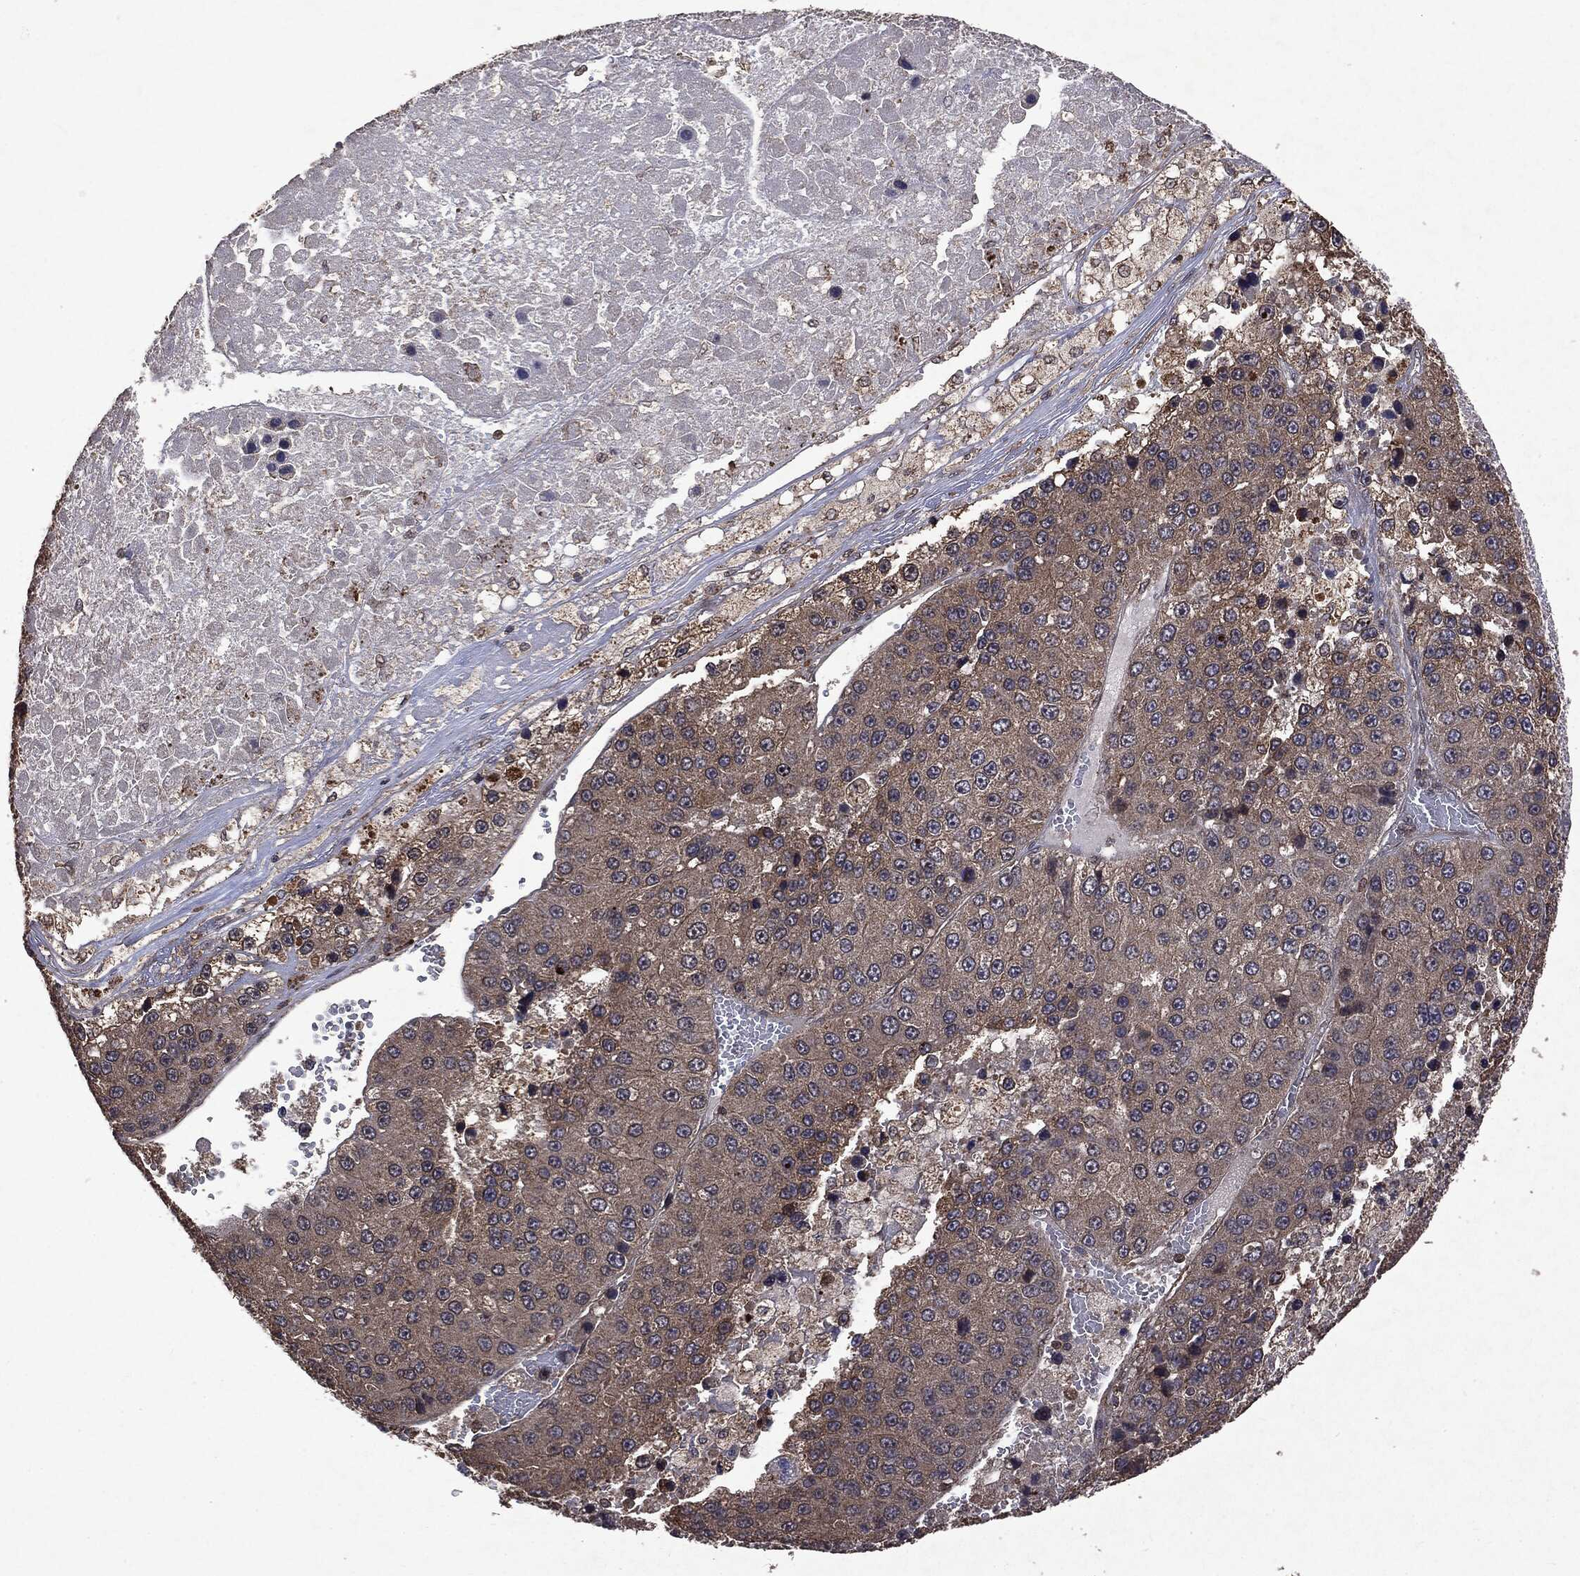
{"staining": {"intensity": "weak", "quantity": "25%-75%", "location": "cytoplasmic/membranous"}, "tissue": "liver cancer", "cell_type": "Tumor cells", "image_type": "cancer", "snomed": [{"axis": "morphology", "description": "Carcinoma, Hepatocellular, NOS"}, {"axis": "topography", "description": "Liver"}], "caption": "Tumor cells reveal weak cytoplasmic/membranous positivity in about 25%-75% of cells in liver cancer.", "gene": "PTEN", "patient": {"sex": "female", "age": 73}}